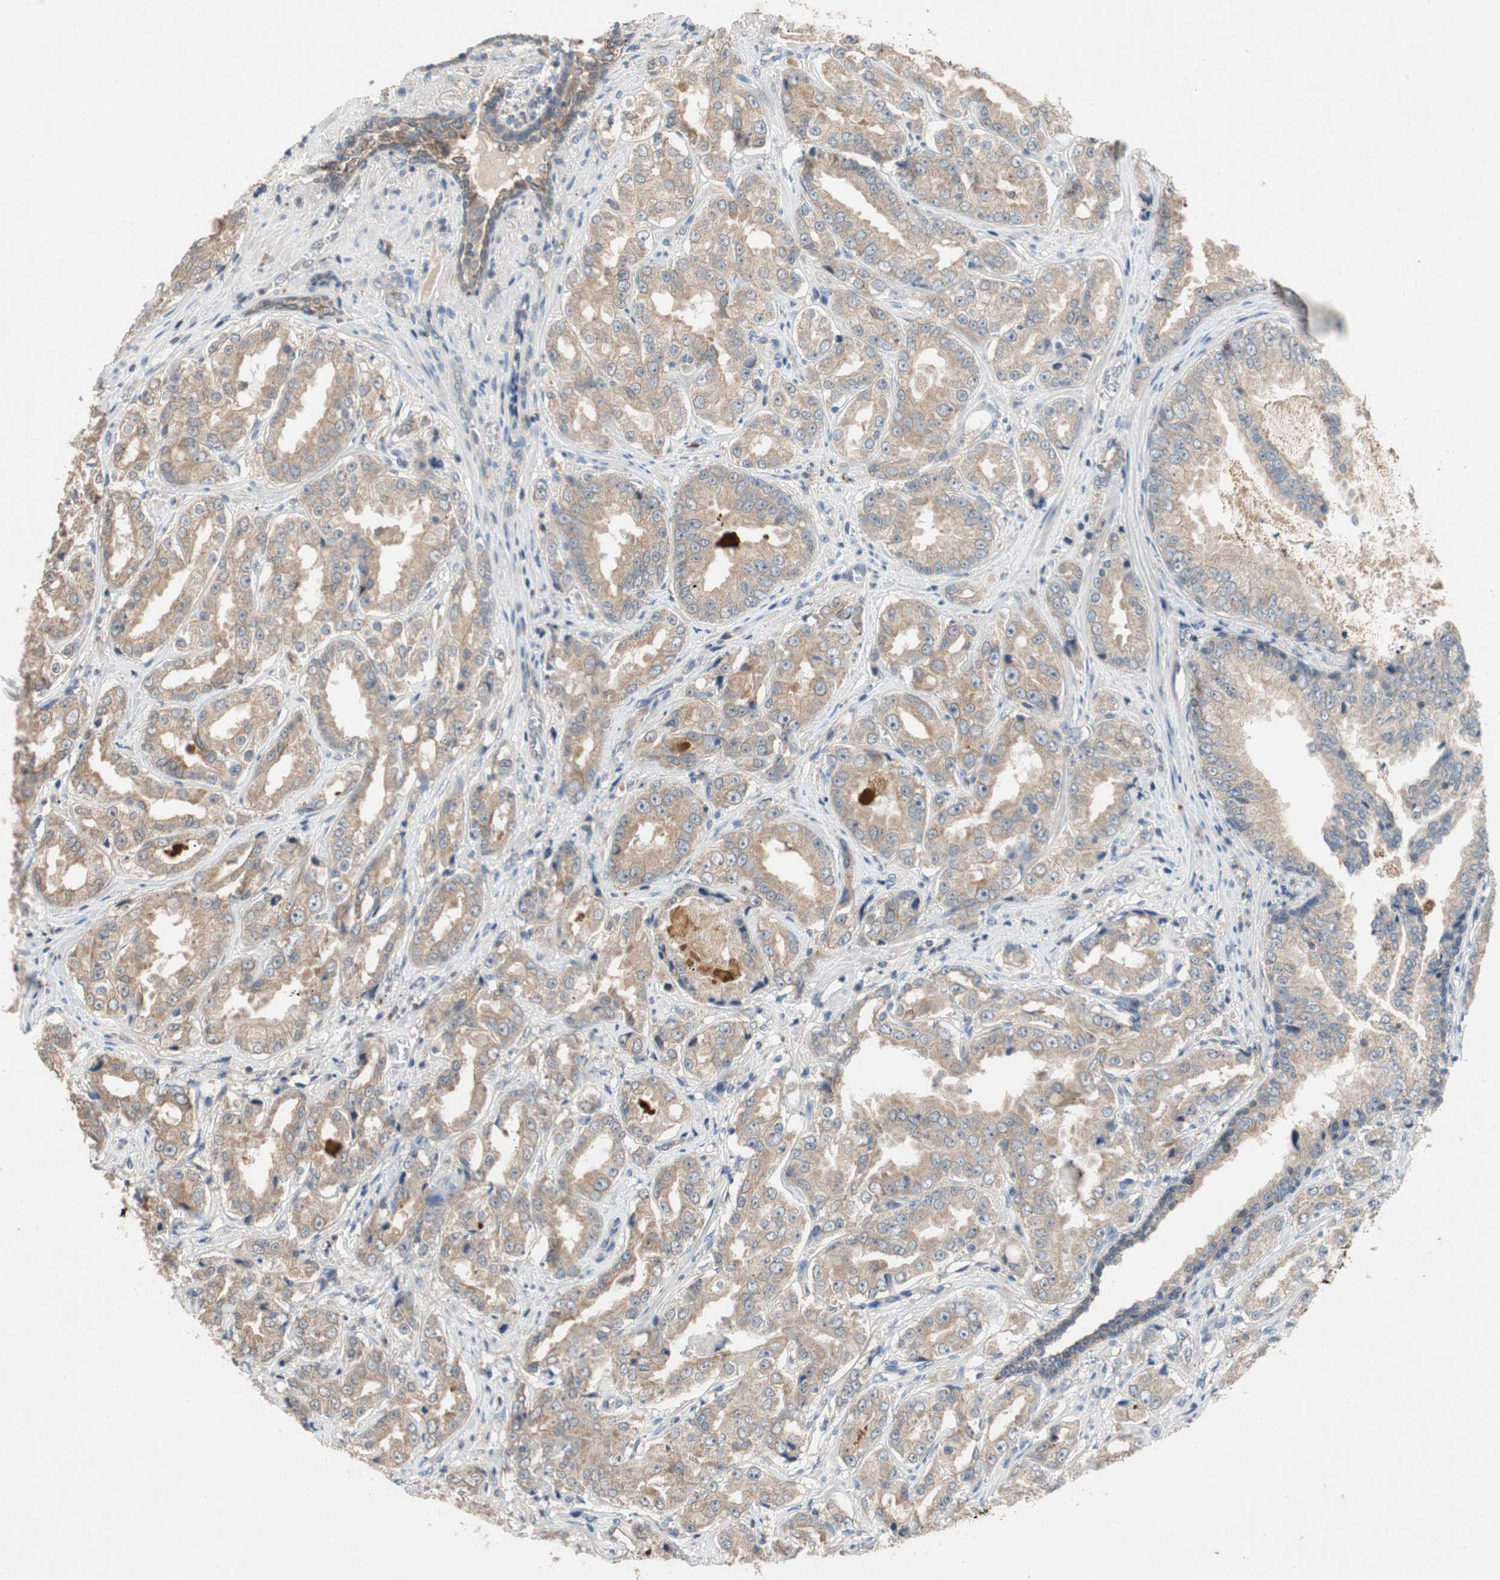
{"staining": {"intensity": "moderate", "quantity": ">75%", "location": "cytoplasmic/membranous"}, "tissue": "prostate cancer", "cell_type": "Tumor cells", "image_type": "cancer", "snomed": [{"axis": "morphology", "description": "Adenocarcinoma, High grade"}, {"axis": "topography", "description": "Prostate"}], "caption": "Tumor cells reveal moderate cytoplasmic/membranous staining in about >75% of cells in prostate adenocarcinoma (high-grade).", "gene": "ADAP1", "patient": {"sex": "male", "age": 73}}